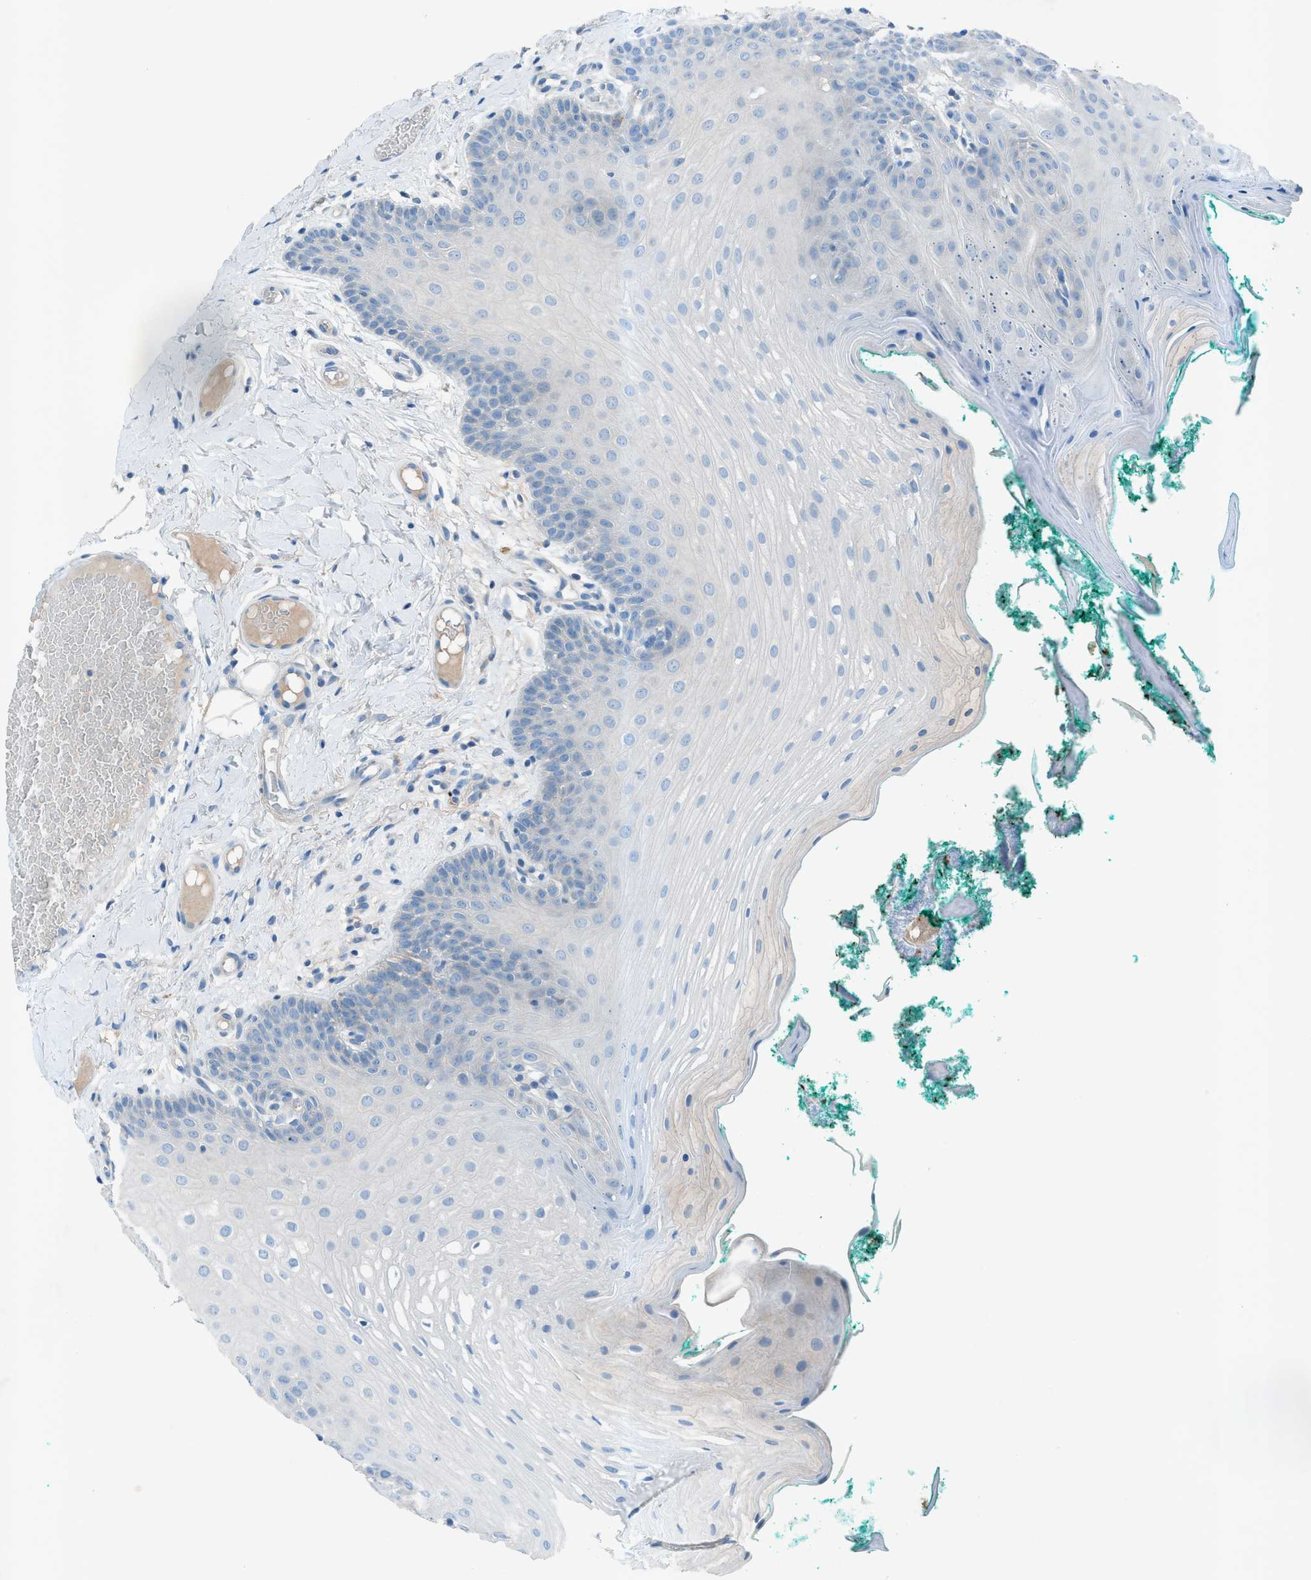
{"staining": {"intensity": "negative", "quantity": "none", "location": "none"}, "tissue": "oral mucosa", "cell_type": "Squamous epithelial cells", "image_type": "normal", "snomed": [{"axis": "morphology", "description": "Normal tissue, NOS"}, {"axis": "topography", "description": "Oral tissue"}], "caption": "Immunohistochemical staining of benign oral mucosa shows no significant positivity in squamous epithelial cells. Brightfield microscopy of immunohistochemistry stained with DAB (brown) and hematoxylin (blue), captured at high magnification.", "gene": "C5AR2", "patient": {"sex": "male", "age": 58}}